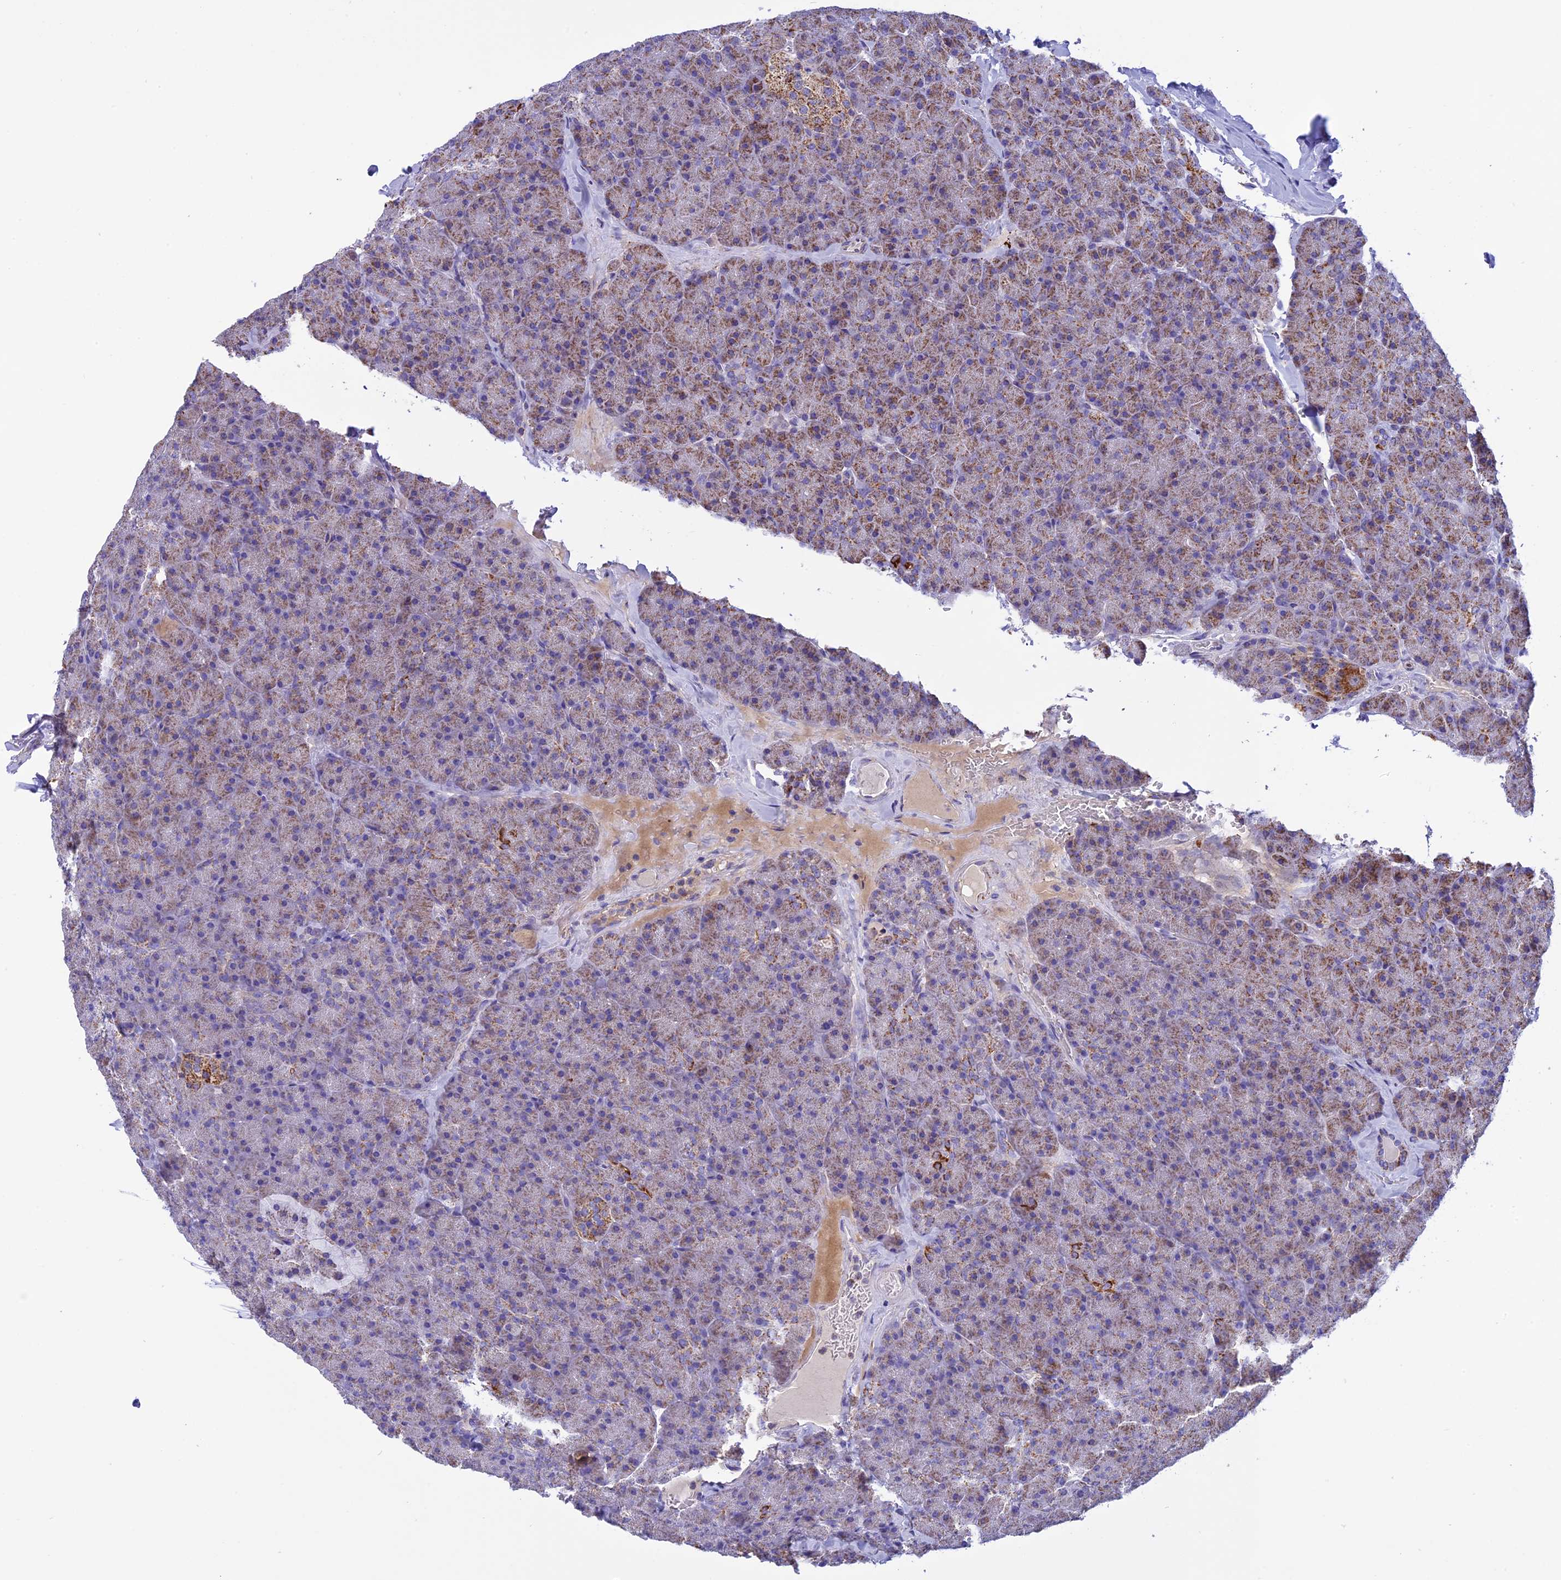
{"staining": {"intensity": "strong", "quantity": "25%-75%", "location": "cytoplasmic/membranous"}, "tissue": "pancreas", "cell_type": "Exocrine glandular cells", "image_type": "normal", "snomed": [{"axis": "morphology", "description": "Normal tissue, NOS"}, {"axis": "topography", "description": "Pancreas"}], "caption": "This photomicrograph shows unremarkable pancreas stained with IHC to label a protein in brown. The cytoplasmic/membranous of exocrine glandular cells show strong positivity for the protein. Nuclei are counter-stained blue.", "gene": "KCNG1", "patient": {"sex": "male", "age": 36}}